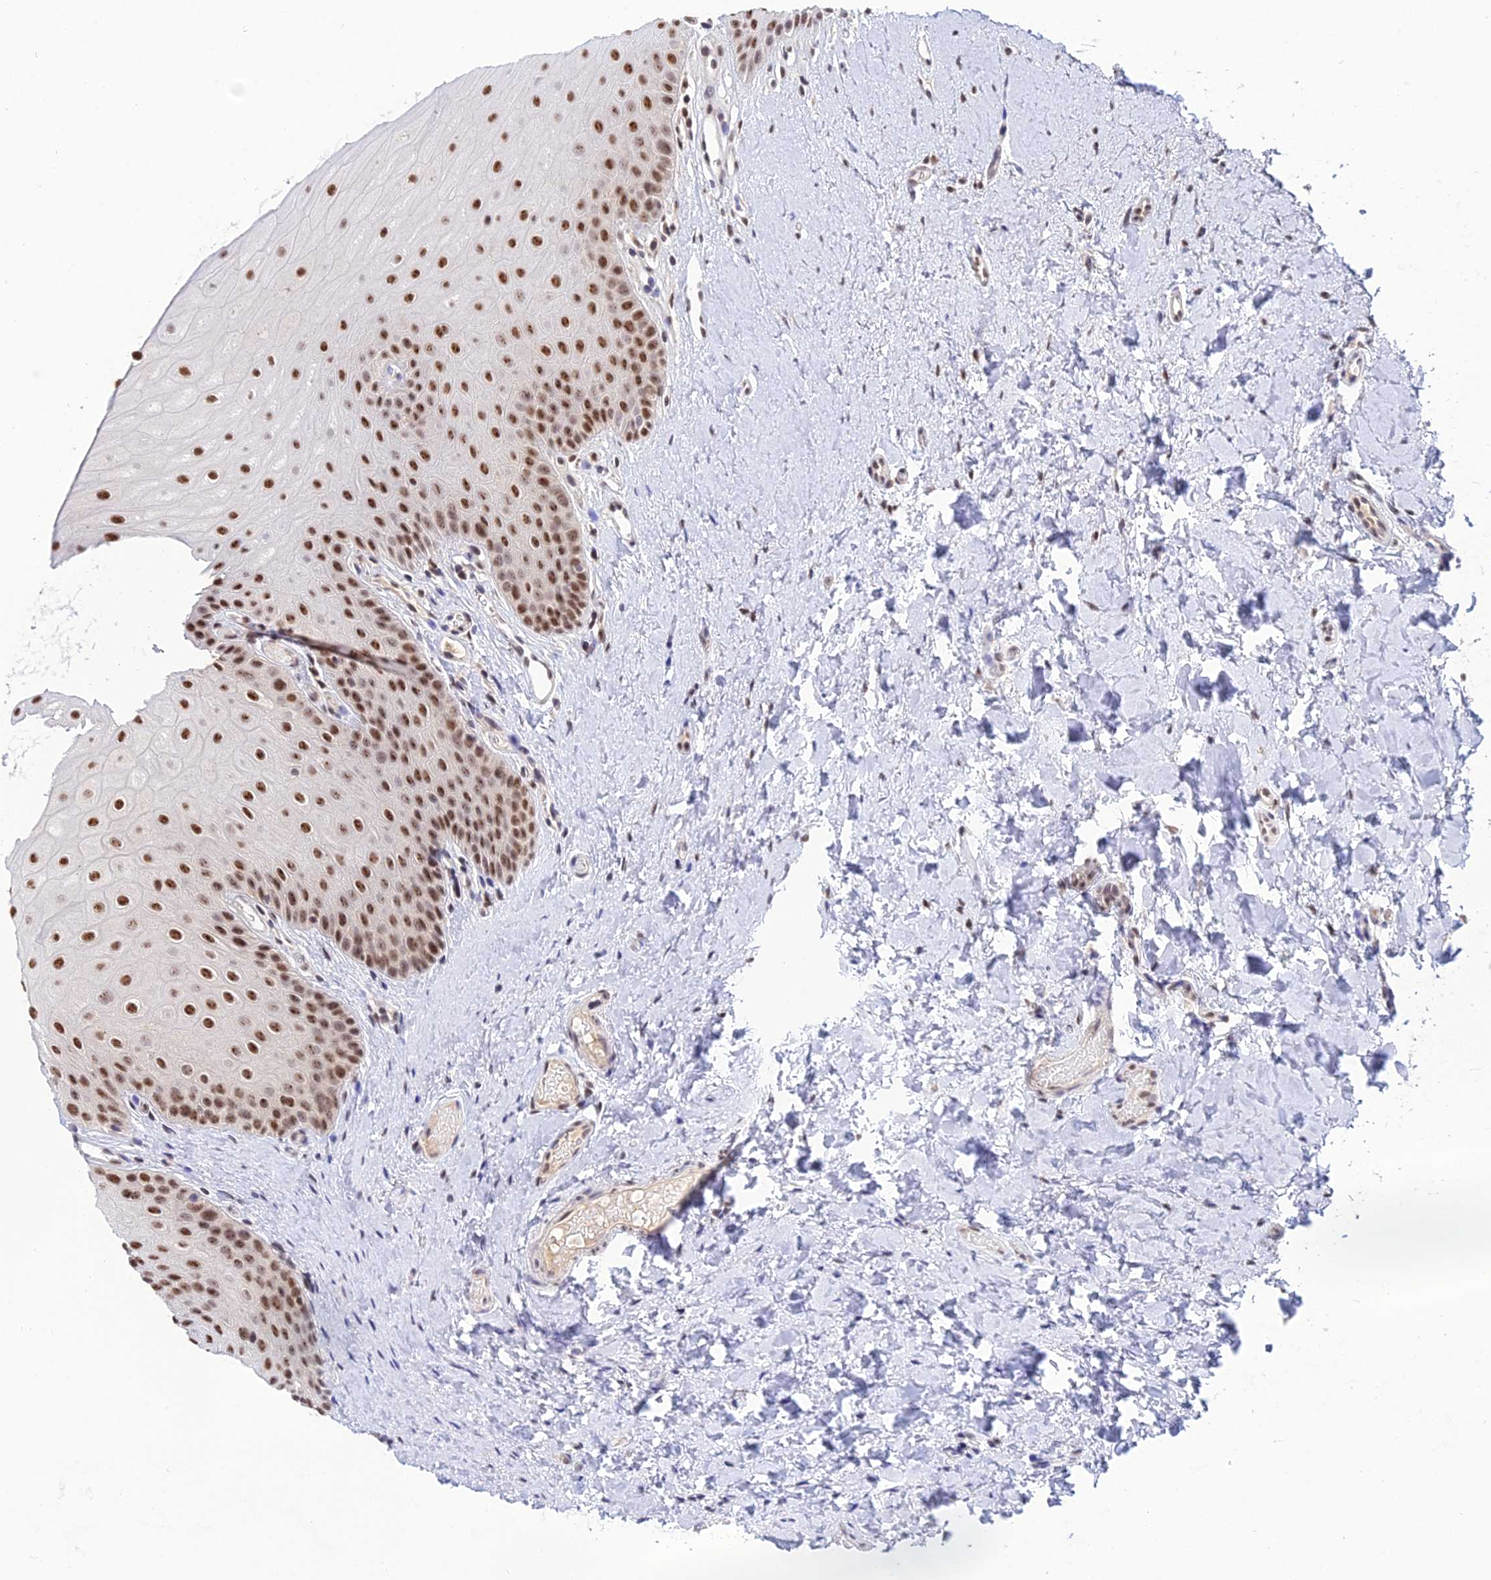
{"staining": {"intensity": "strong", "quantity": ">75%", "location": "nuclear"}, "tissue": "oral mucosa", "cell_type": "Squamous epithelial cells", "image_type": "normal", "snomed": [{"axis": "morphology", "description": "Normal tissue, NOS"}, {"axis": "topography", "description": "Oral tissue"}], "caption": "The histopathology image exhibits staining of unremarkable oral mucosa, revealing strong nuclear protein positivity (brown color) within squamous epithelial cells.", "gene": "EXOSC3", "patient": {"sex": "female", "age": 67}}